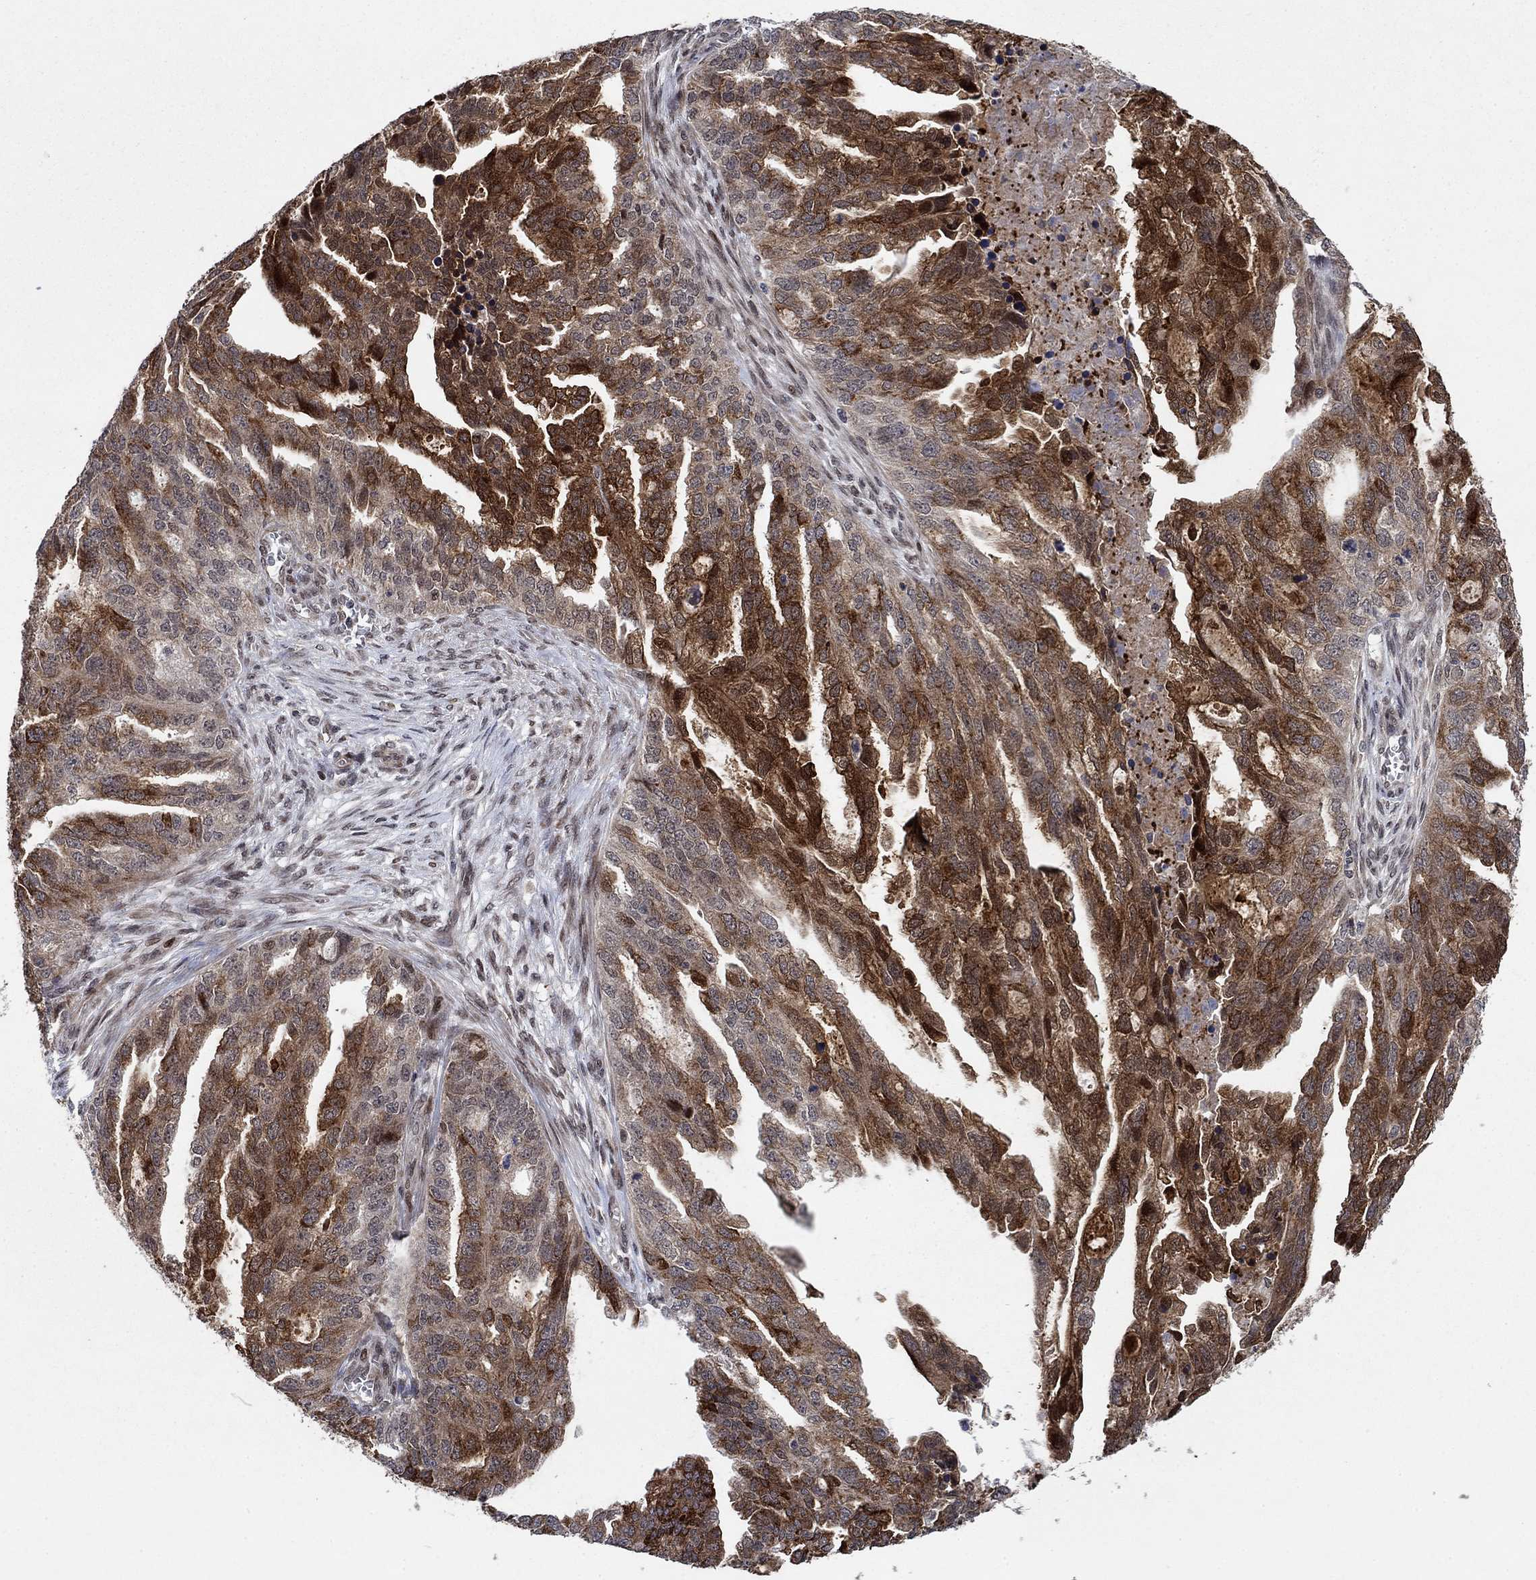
{"staining": {"intensity": "strong", "quantity": "25%-75%", "location": "cytoplasmic/membranous"}, "tissue": "ovarian cancer", "cell_type": "Tumor cells", "image_type": "cancer", "snomed": [{"axis": "morphology", "description": "Cystadenocarcinoma, serous, NOS"}, {"axis": "topography", "description": "Ovary"}], "caption": "Immunohistochemistry (IHC) histopathology image of human ovarian serous cystadenocarcinoma stained for a protein (brown), which shows high levels of strong cytoplasmic/membranous staining in about 25%-75% of tumor cells.", "gene": "PRICKLE4", "patient": {"sex": "female", "age": 51}}